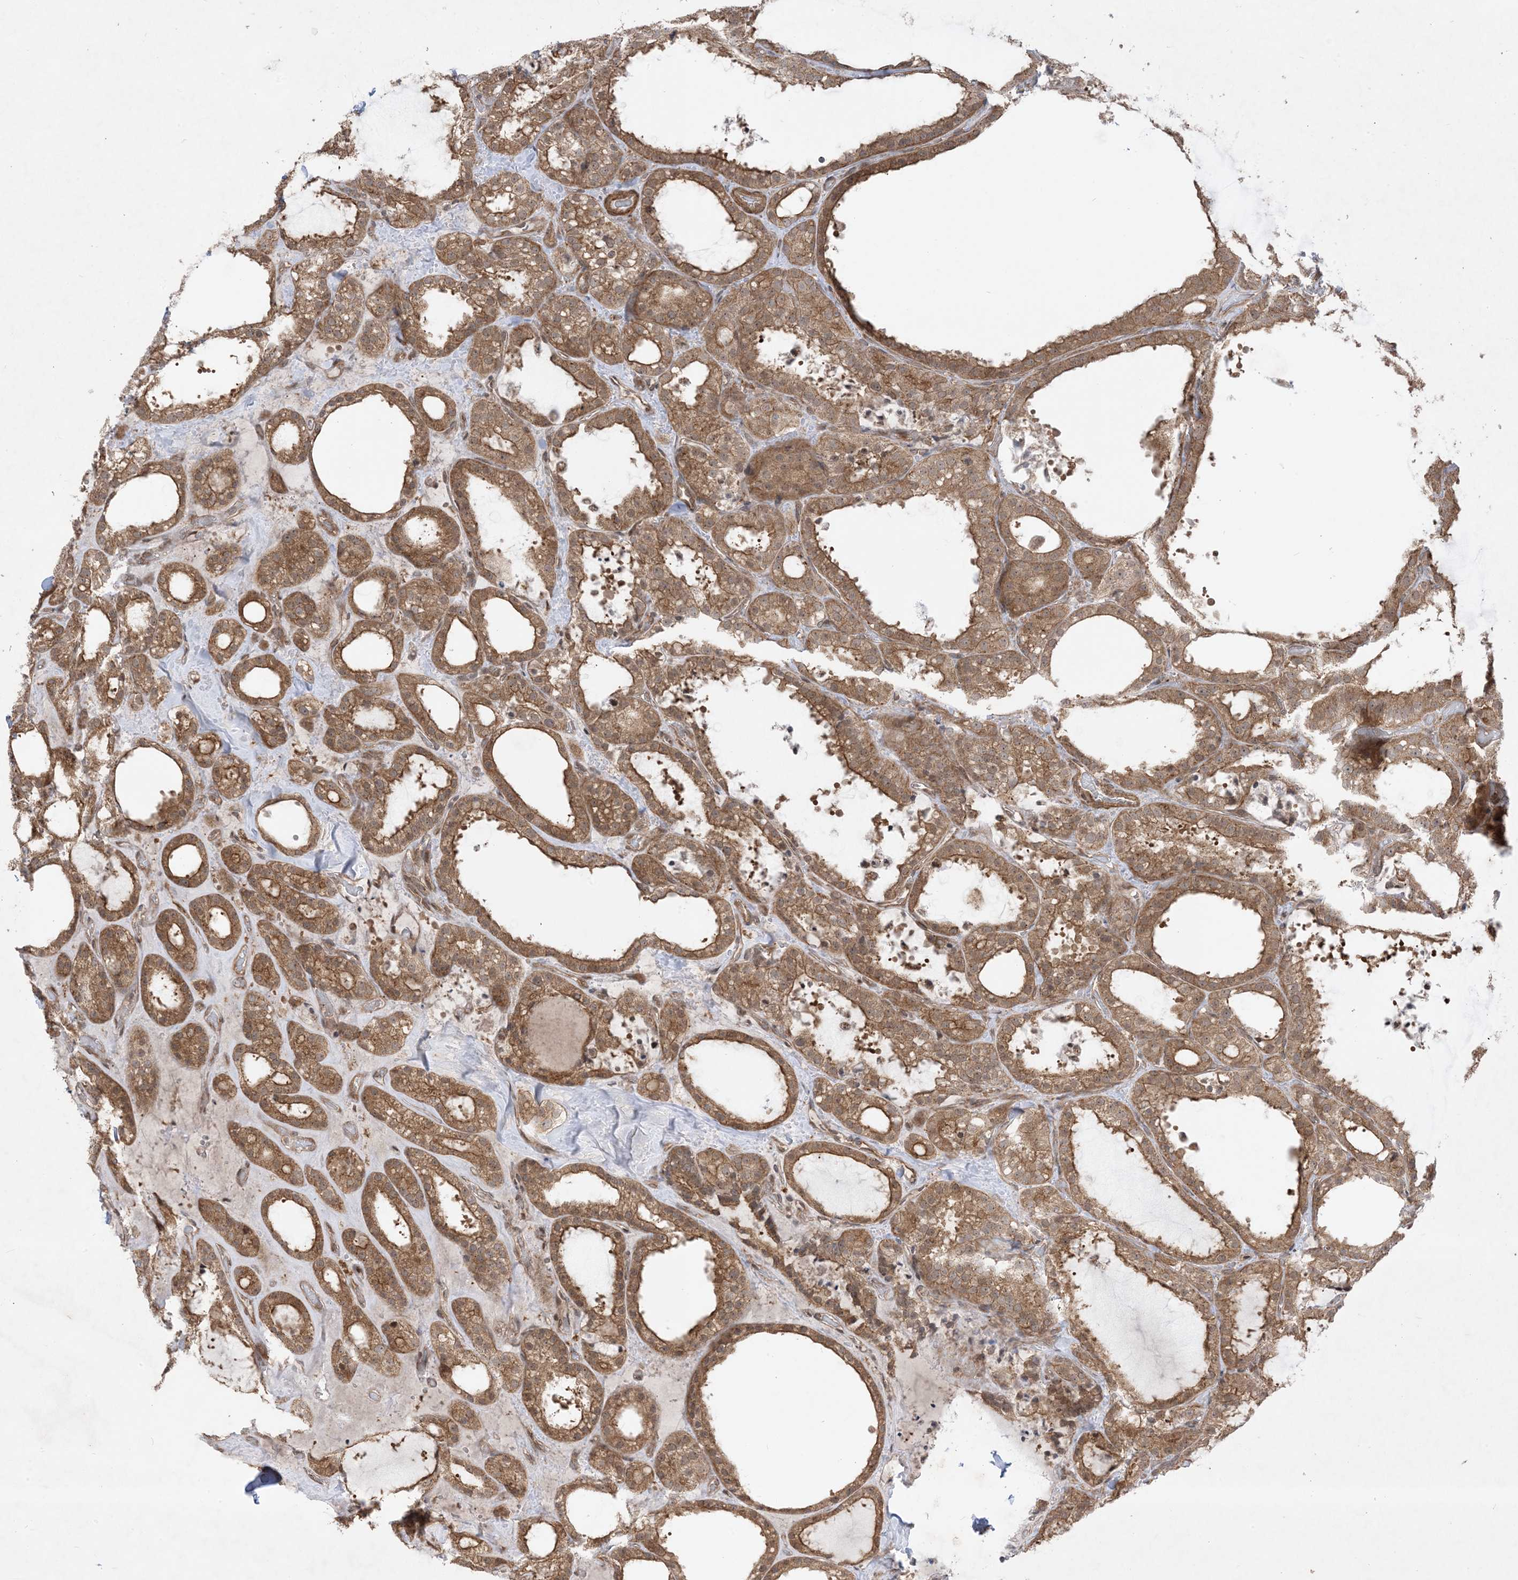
{"staining": {"intensity": "strong", "quantity": ">75%", "location": "cytoplasmic/membranous,nuclear"}, "tissue": "thyroid cancer", "cell_type": "Tumor cells", "image_type": "cancer", "snomed": [{"axis": "morphology", "description": "Papillary adenocarcinoma, NOS"}, {"axis": "topography", "description": "Thyroid gland"}], "caption": "This is an image of immunohistochemistry (IHC) staining of thyroid cancer, which shows strong positivity in the cytoplasmic/membranous and nuclear of tumor cells.", "gene": "SOGA3", "patient": {"sex": "male", "age": 77}}